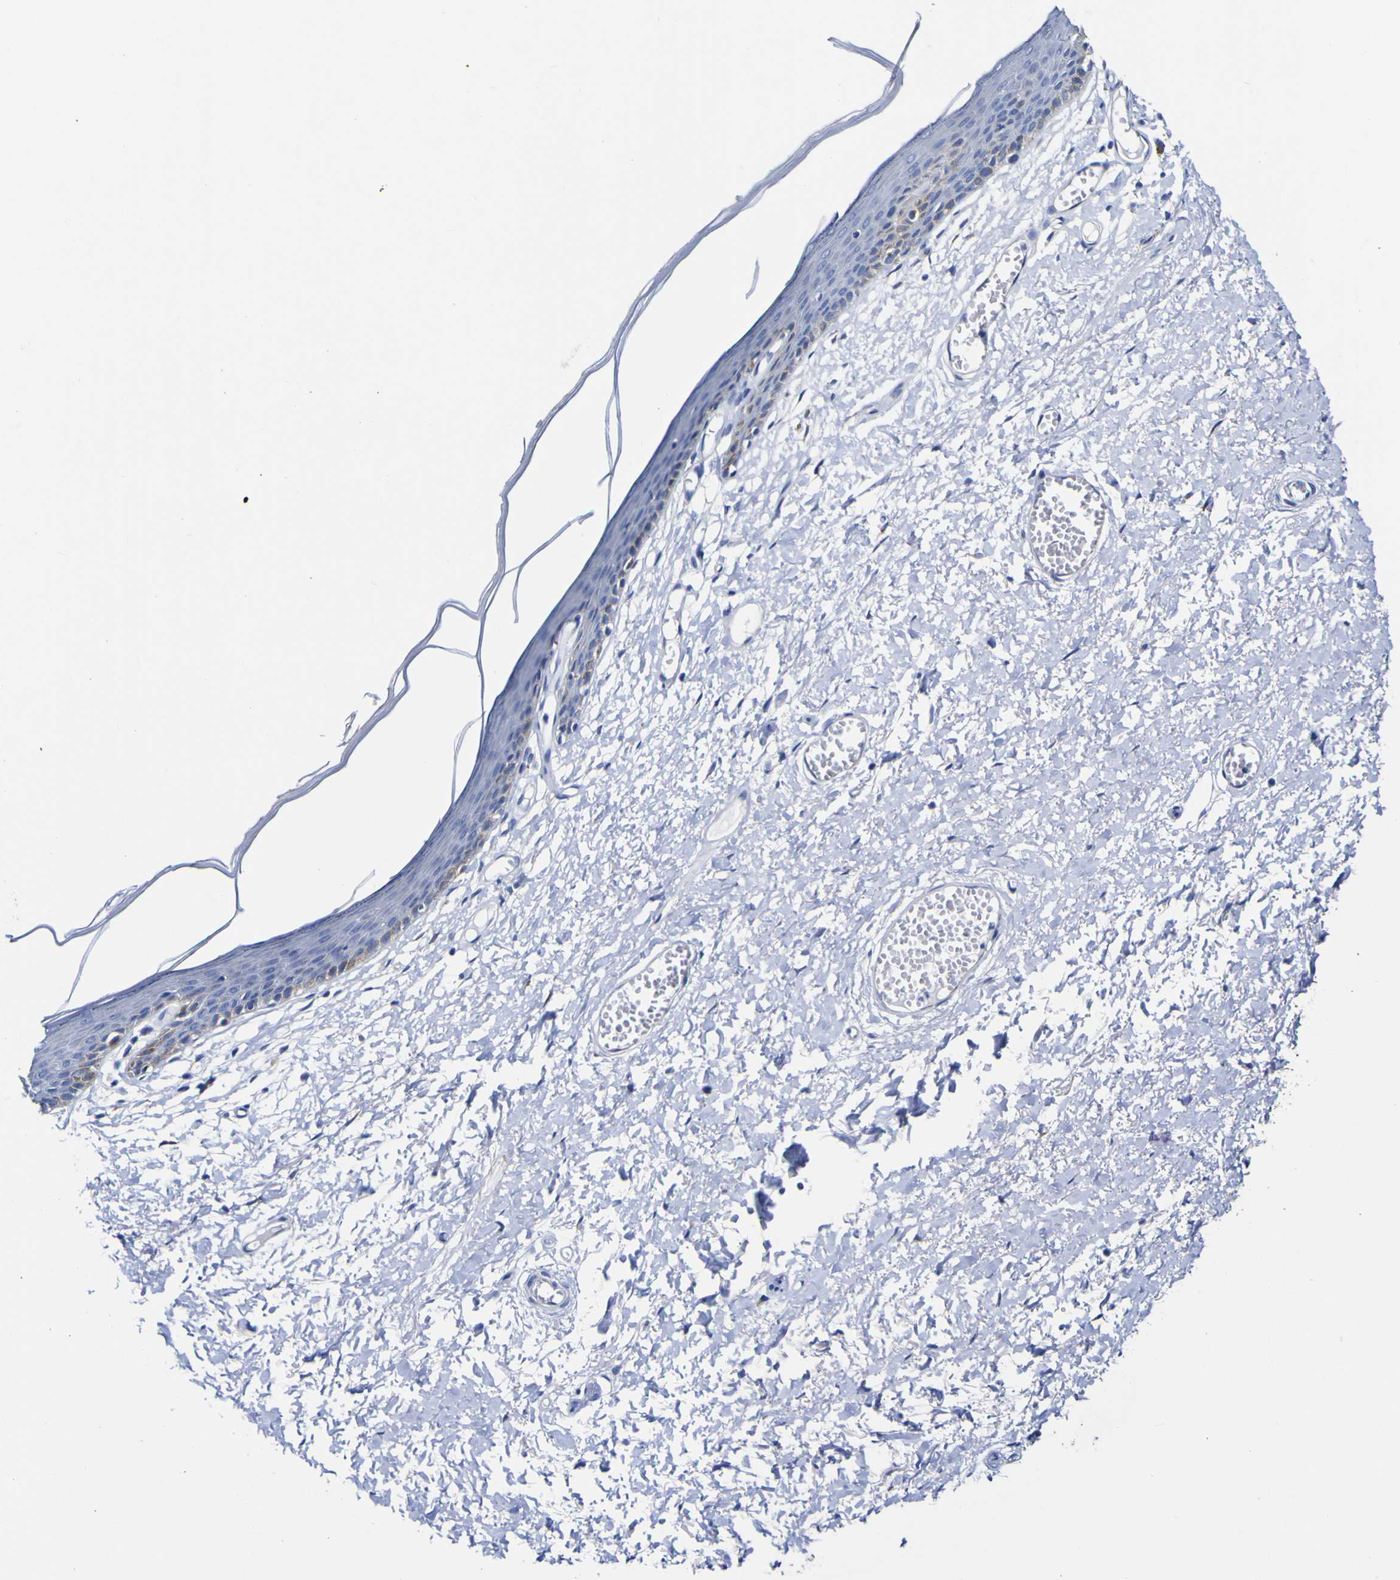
{"staining": {"intensity": "moderate", "quantity": "<25%", "location": "cytoplasmic/membranous"}, "tissue": "skin", "cell_type": "Epidermal cells", "image_type": "normal", "snomed": [{"axis": "morphology", "description": "Normal tissue, NOS"}, {"axis": "topography", "description": "Vulva"}], "caption": "Brown immunohistochemical staining in unremarkable skin exhibits moderate cytoplasmic/membranous staining in about <25% of epidermal cells. (Brightfield microscopy of DAB IHC at high magnification).", "gene": "GOLM1", "patient": {"sex": "female", "age": 54}}